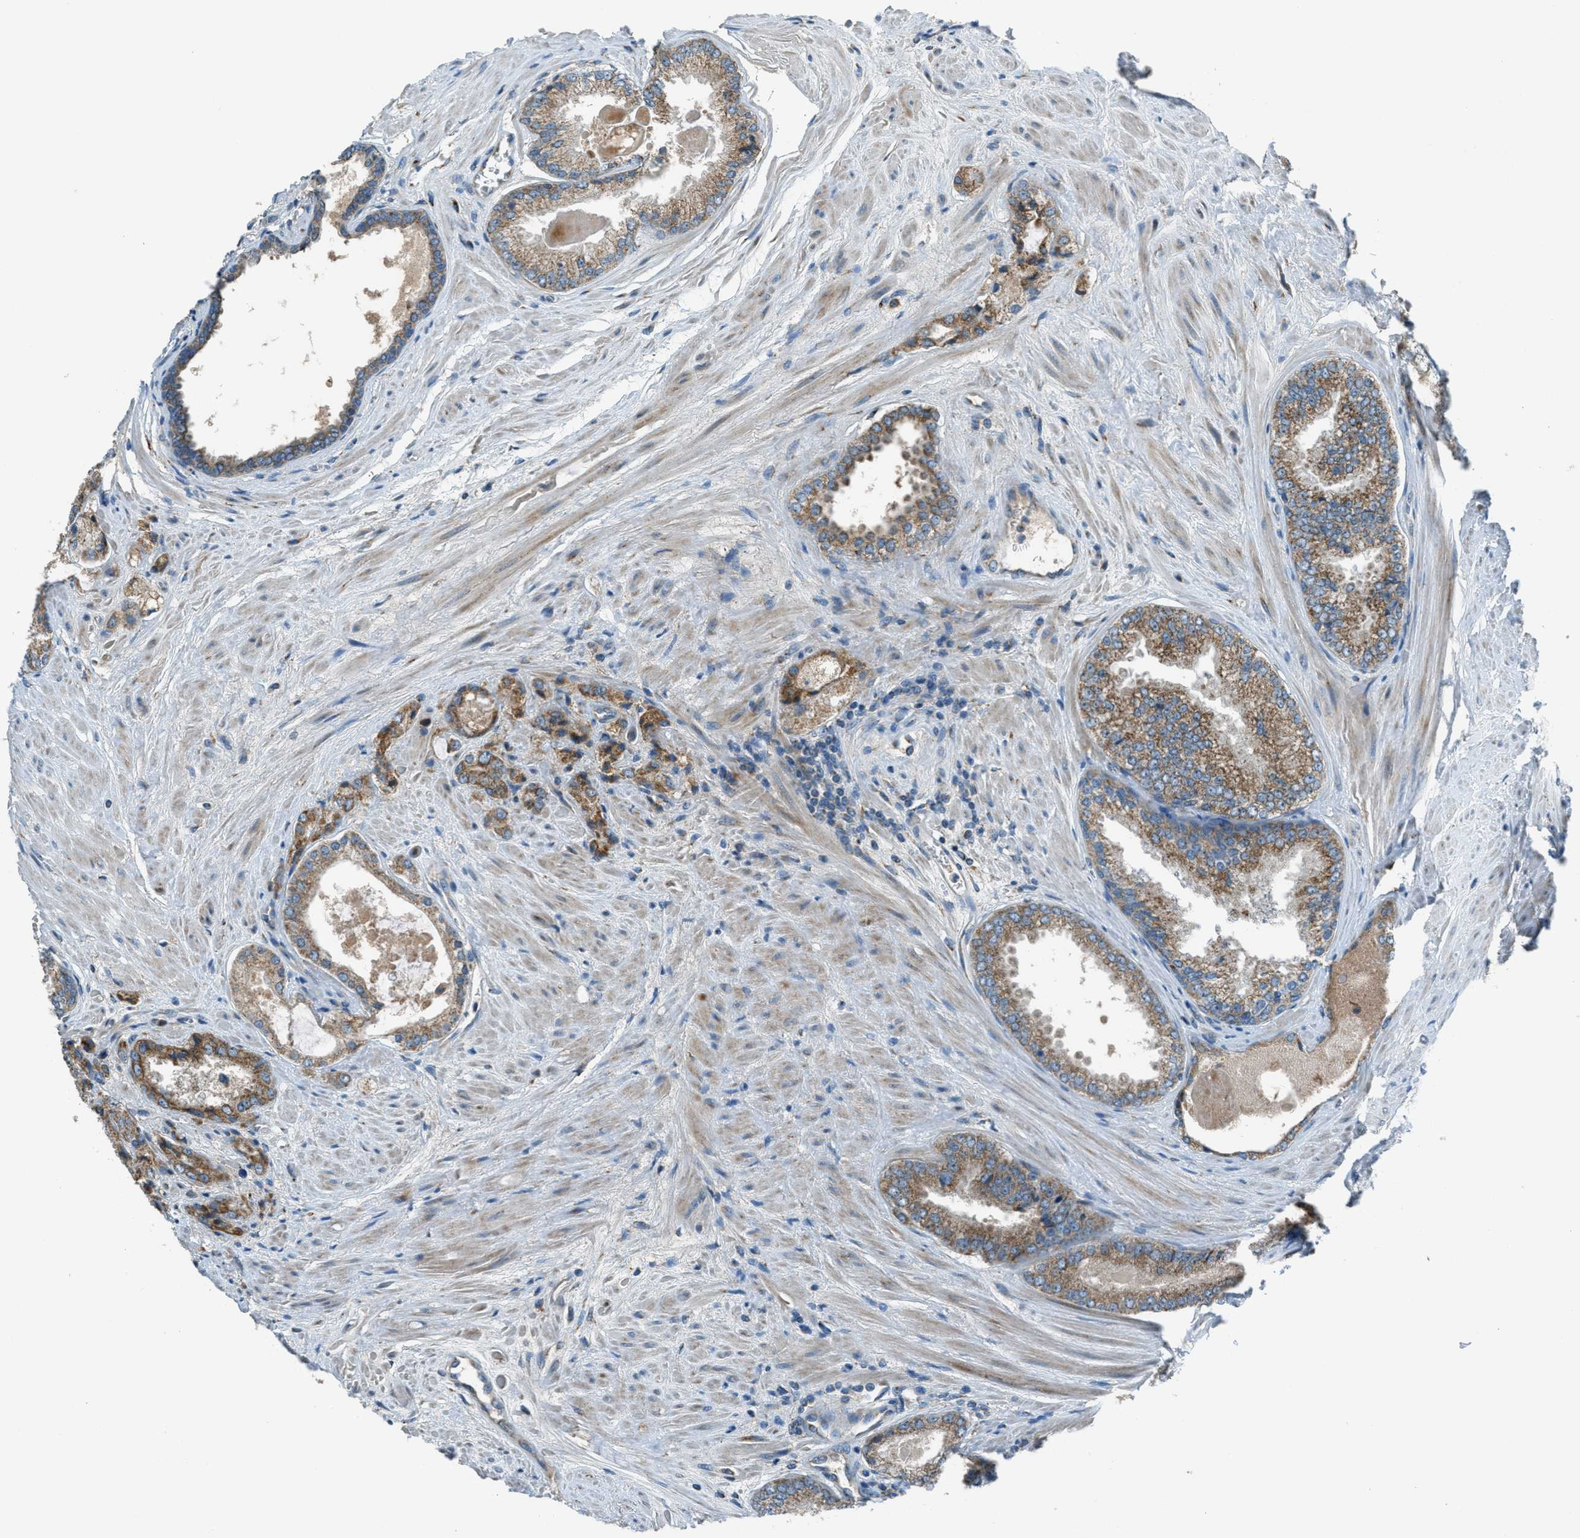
{"staining": {"intensity": "moderate", "quantity": ">75%", "location": "cytoplasmic/membranous"}, "tissue": "prostate cancer", "cell_type": "Tumor cells", "image_type": "cancer", "snomed": [{"axis": "morphology", "description": "Adenocarcinoma, High grade"}, {"axis": "topography", "description": "Prostate"}], "caption": "The photomicrograph shows immunohistochemical staining of high-grade adenocarcinoma (prostate). There is moderate cytoplasmic/membranous staining is appreciated in approximately >75% of tumor cells.", "gene": "BCKDK", "patient": {"sex": "male", "age": 65}}